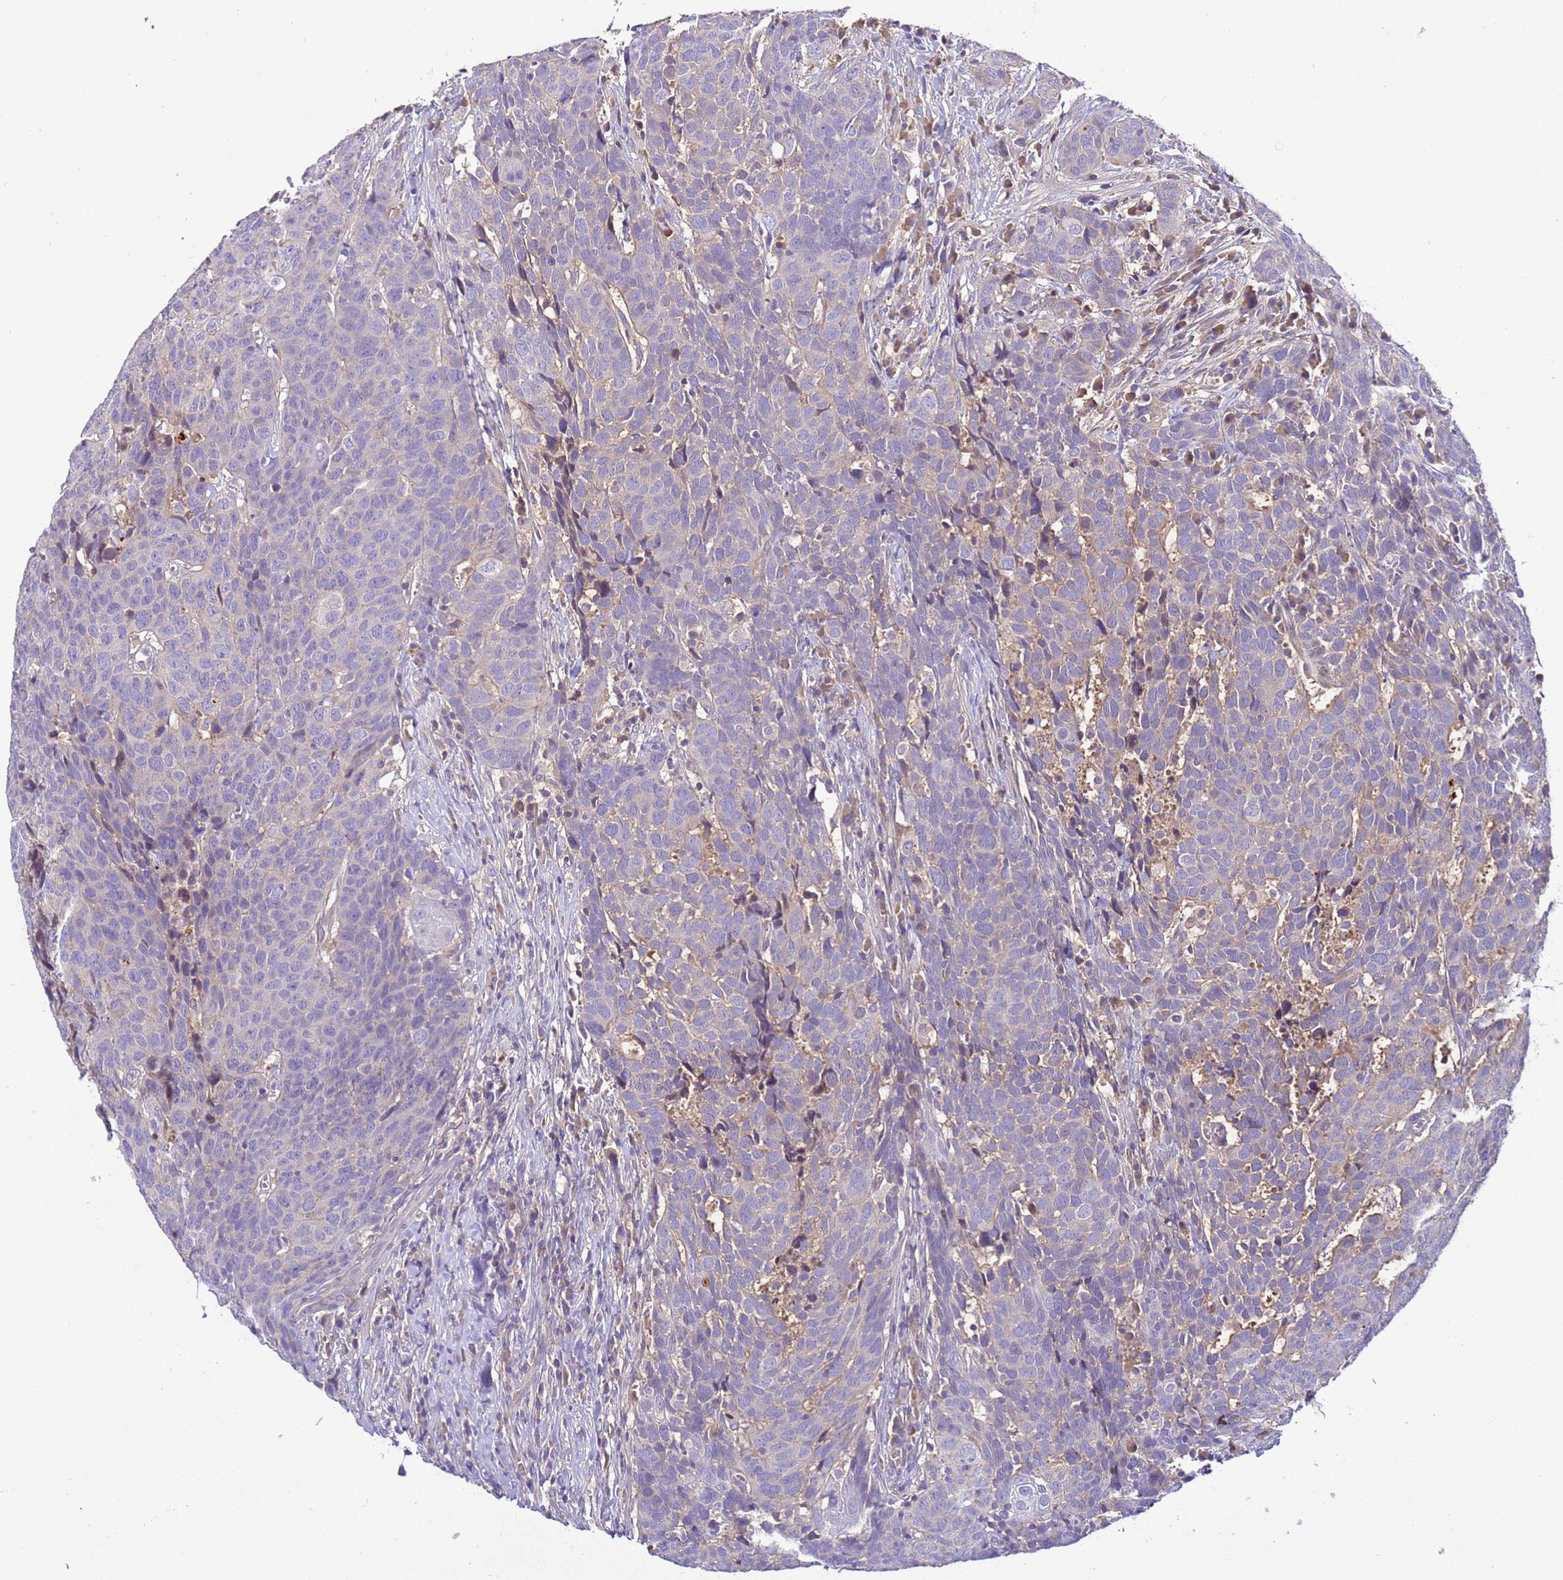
{"staining": {"intensity": "negative", "quantity": "none", "location": "none"}, "tissue": "head and neck cancer", "cell_type": "Tumor cells", "image_type": "cancer", "snomed": [{"axis": "morphology", "description": "Squamous cell carcinoma, NOS"}, {"axis": "topography", "description": "Head-Neck"}], "caption": "High power microscopy photomicrograph of an IHC micrograph of squamous cell carcinoma (head and neck), revealing no significant staining in tumor cells. (DAB IHC visualized using brightfield microscopy, high magnification).", "gene": "TBCD", "patient": {"sex": "male", "age": 66}}